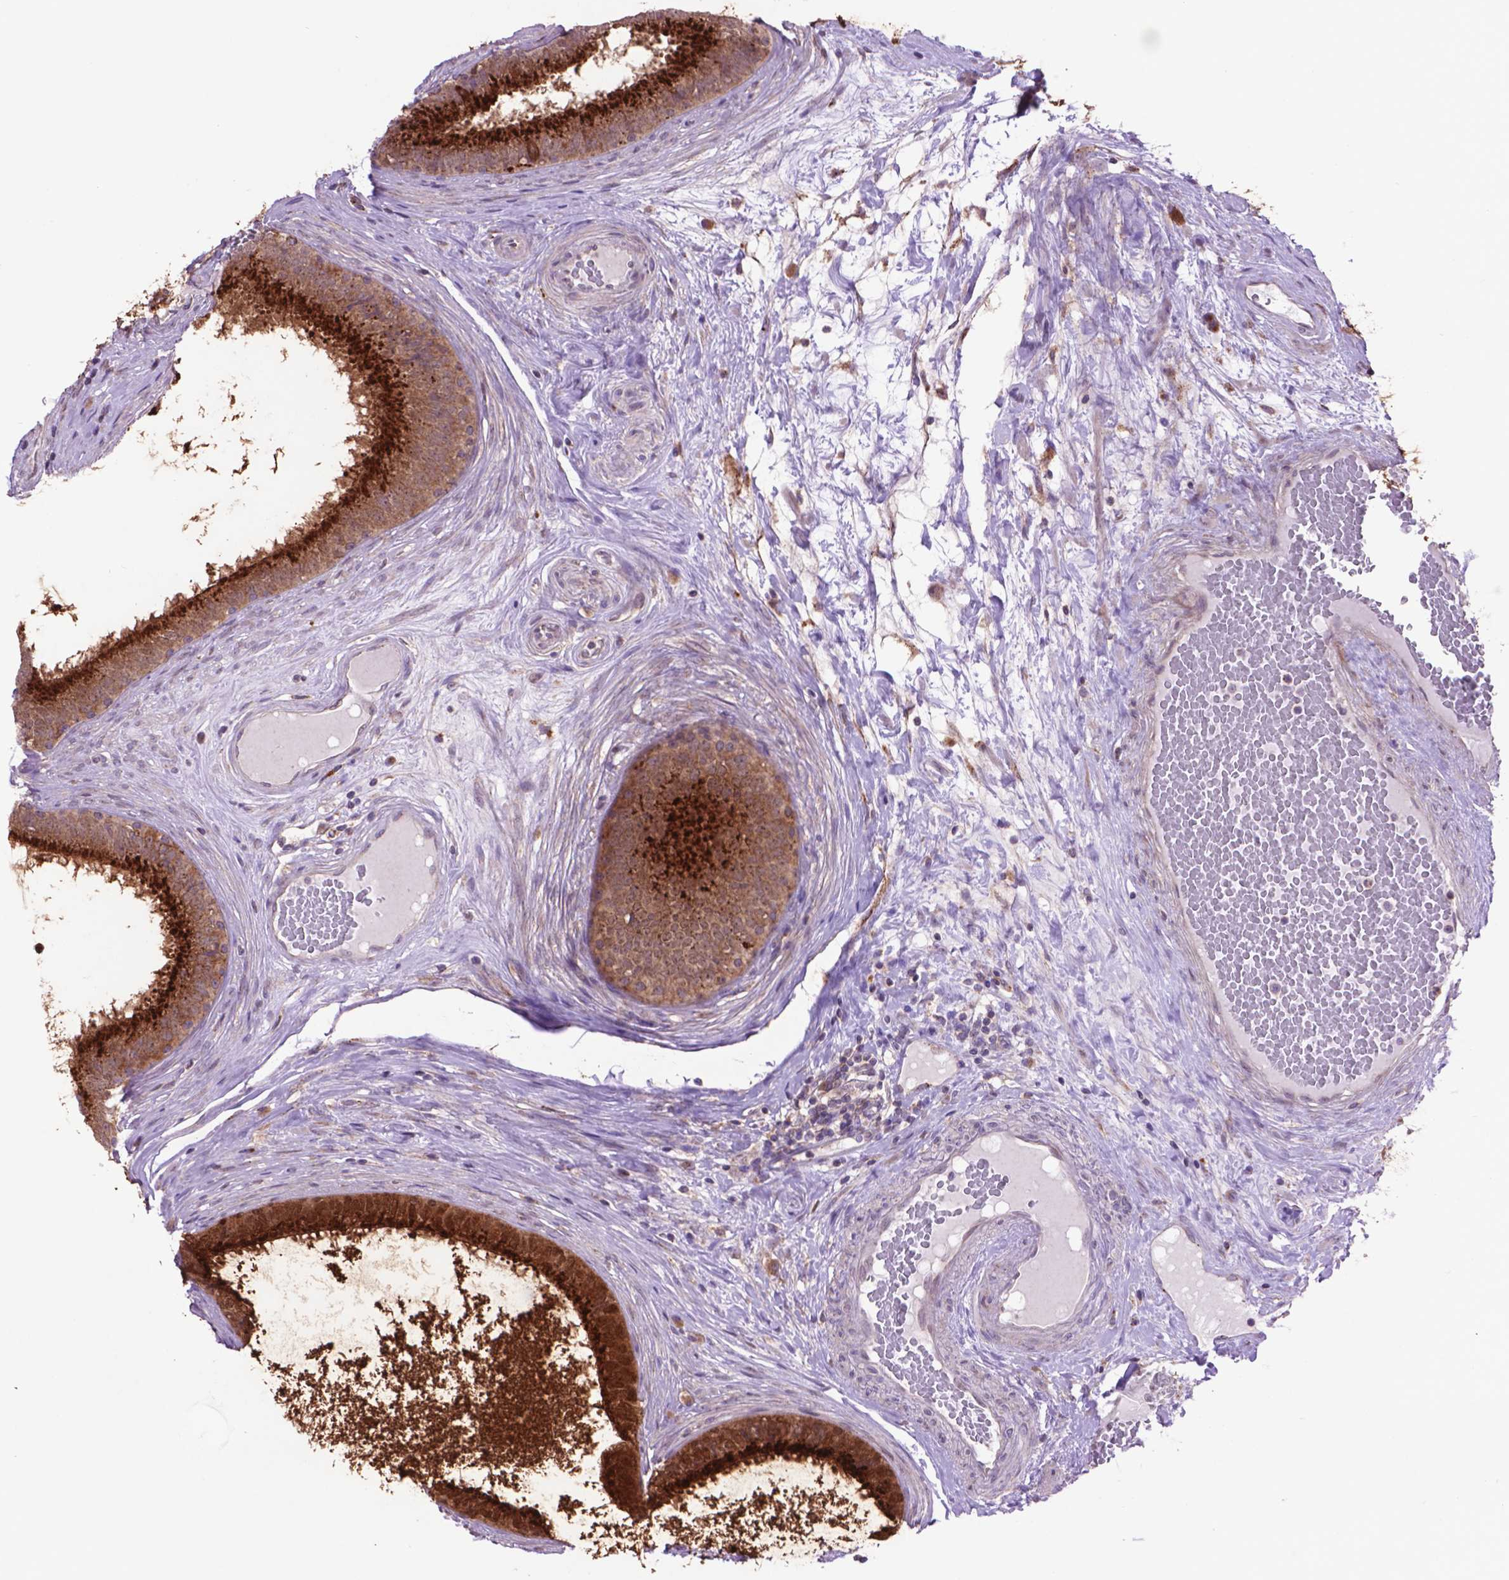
{"staining": {"intensity": "strong", "quantity": ">75%", "location": "cytoplasmic/membranous"}, "tissue": "epididymis", "cell_type": "Glandular cells", "image_type": "normal", "snomed": [{"axis": "morphology", "description": "Normal tissue, NOS"}, {"axis": "topography", "description": "Epididymis"}], "caption": "Brown immunohistochemical staining in benign epididymis shows strong cytoplasmic/membranous expression in about >75% of glandular cells.", "gene": "GLB1", "patient": {"sex": "male", "age": 59}}